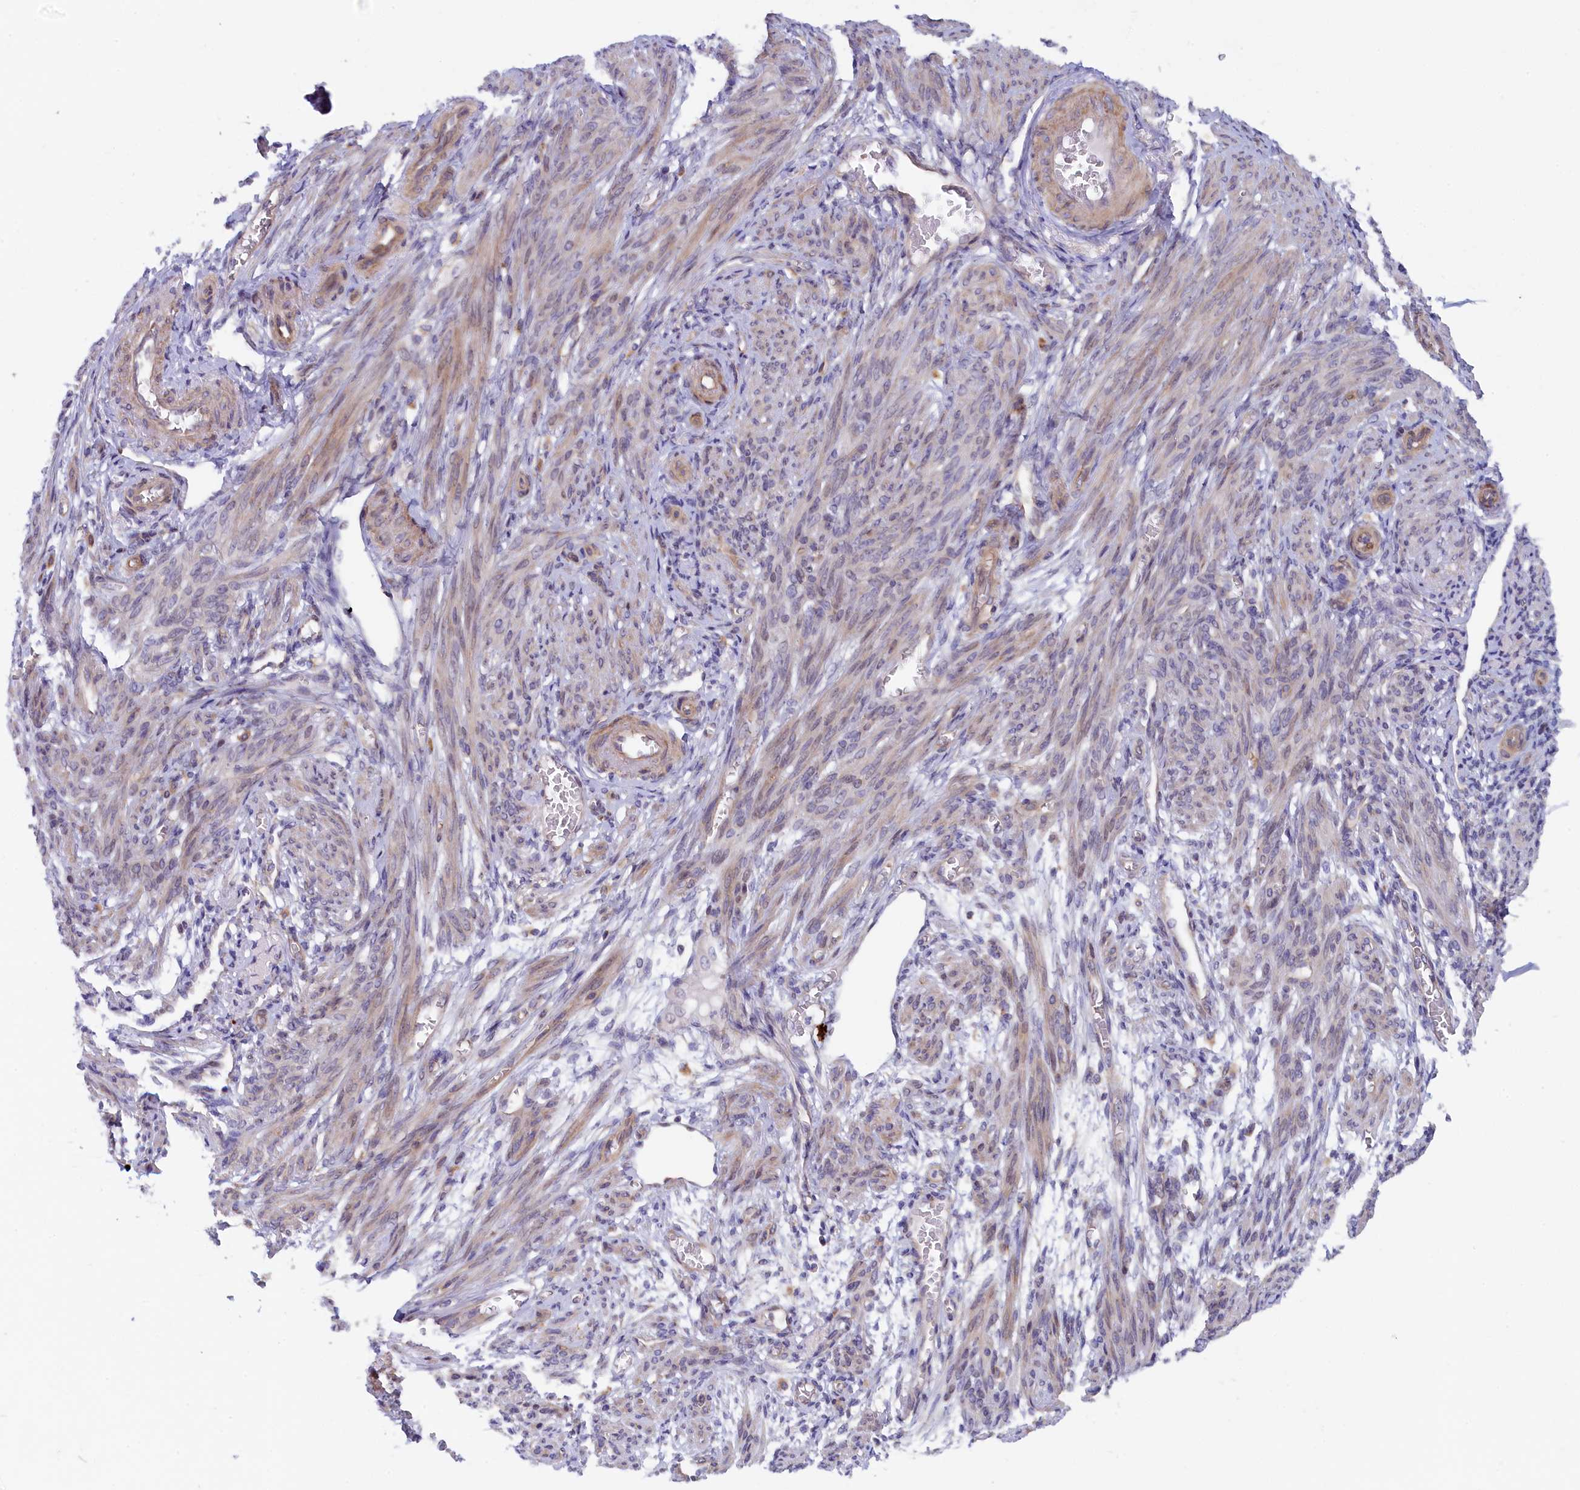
{"staining": {"intensity": "weak", "quantity": "25%-75%", "location": "cytoplasmic/membranous"}, "tissue": "smooth muscle", "cell_type": "Smooth muscle cells", "image_type": "normal", "snomed": [{"axis": "morphology", "description": "Normal tissue, NOS"}, {"axis": "topography", "description": "Smooth muscle"}], "caption": "Immunohistochemistry micrograph of benign smooth muscle: human smooth muscle stained using immunohistochemistry exhibits low levels of weak protein expression localized specifically in the cytoplasmic/membranous of smooth muscle cells, appearing as a cytoplasmic/membranous brown color.", "gene": "JPT2", "patient": {"sex": "female", "age": 39}}